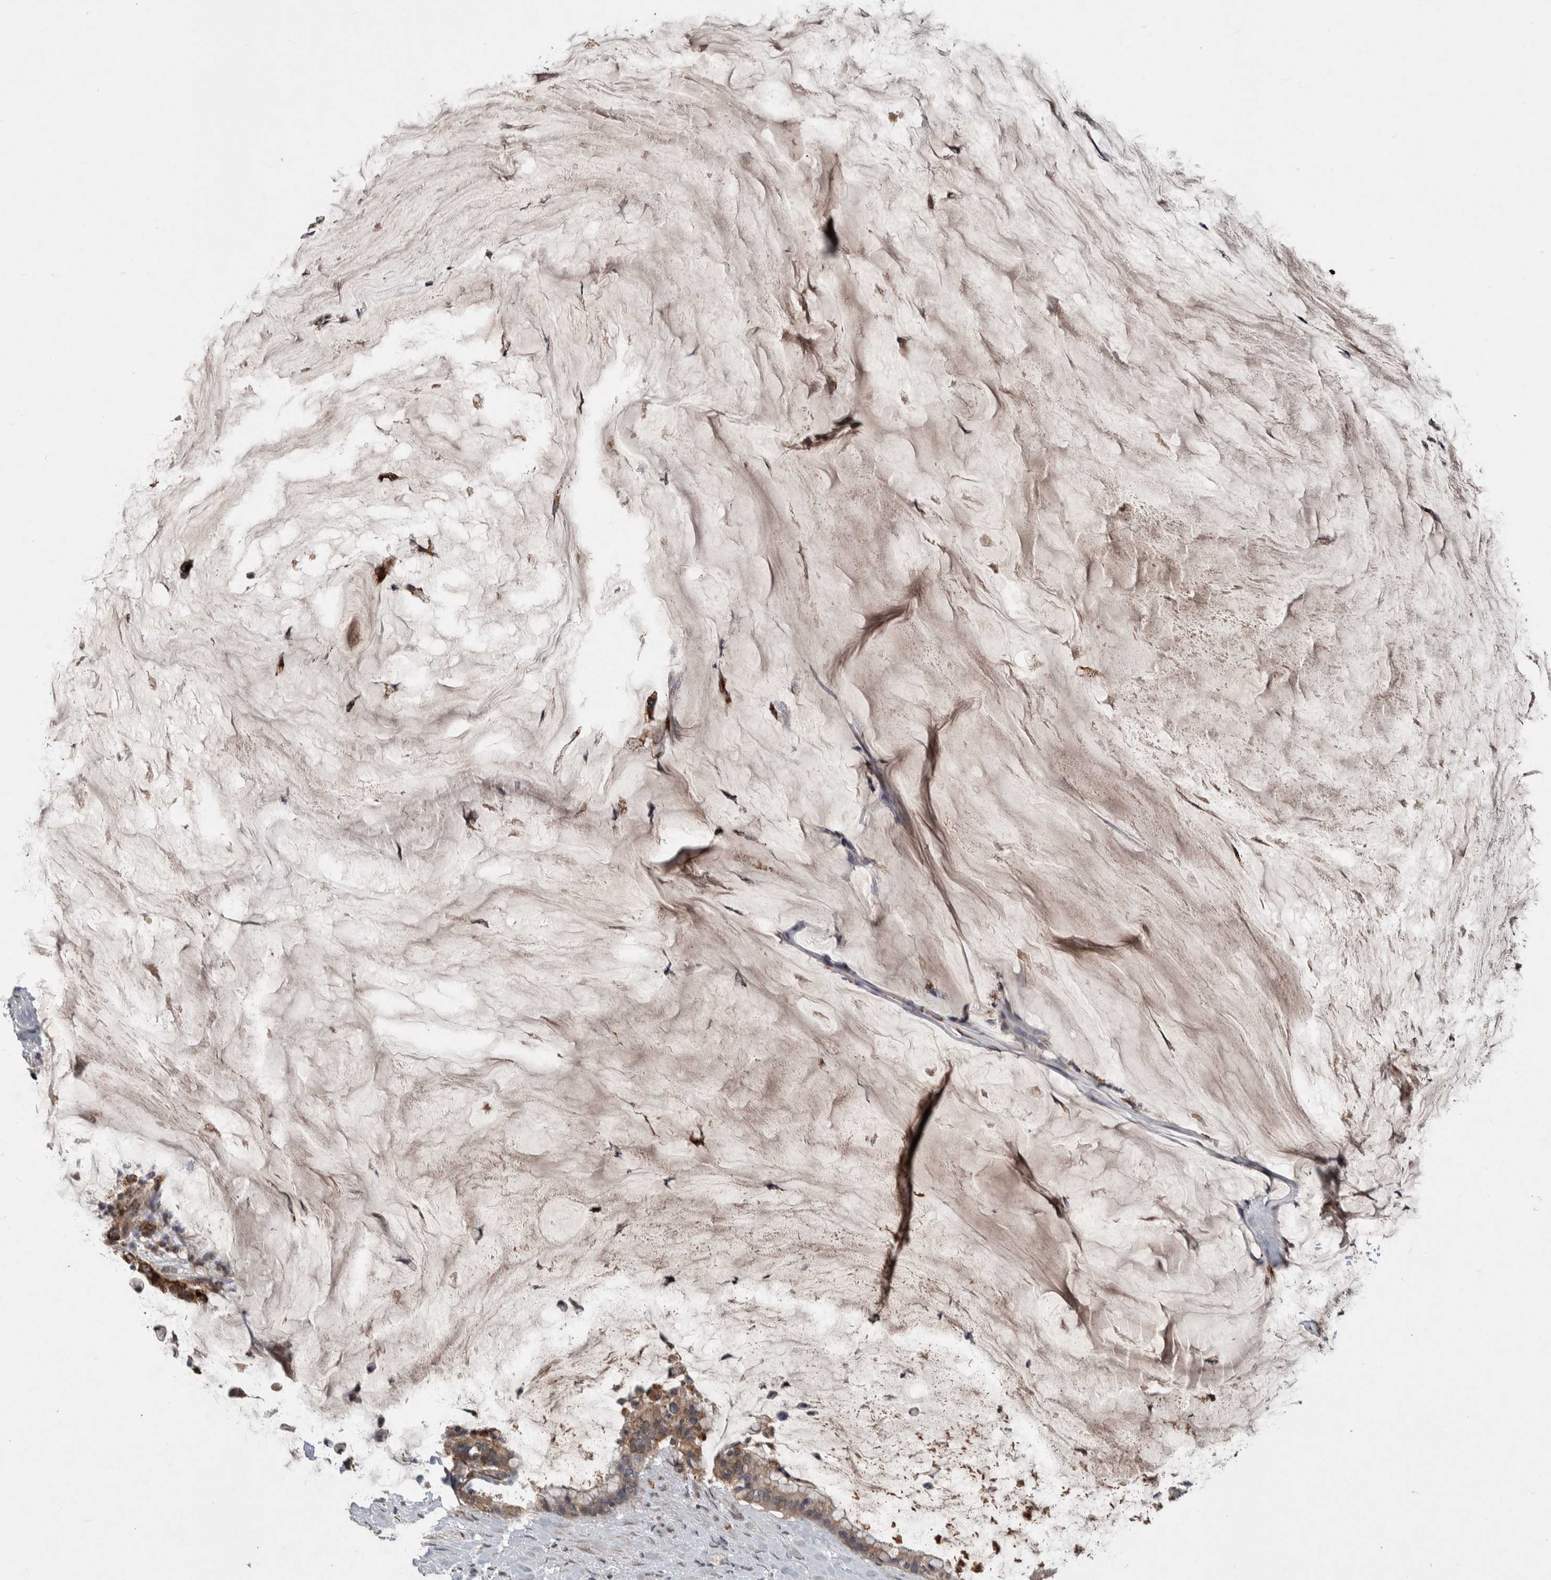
{"staining": {"intensity": "weak", "quantity": ">75%", "location": "cytoplasmic/membranous"}, "tissue": "pancreatic cancer", "cell_type": "Tumor cells", "image_type": "cancer", "snomed": [{"axis": "morphology", "description": "Adenocarcinoma, NOS"}, {"axis": "topography", "description": "Pancreas"}], "caption": "Weak cytoplasmic/membranous expression is seen in approximately >75% of tumor cells in pancreatic cancer (adenocarcinoma).", "gene": "CHRM3", "patient": {"sex": "male", "age": 41}}